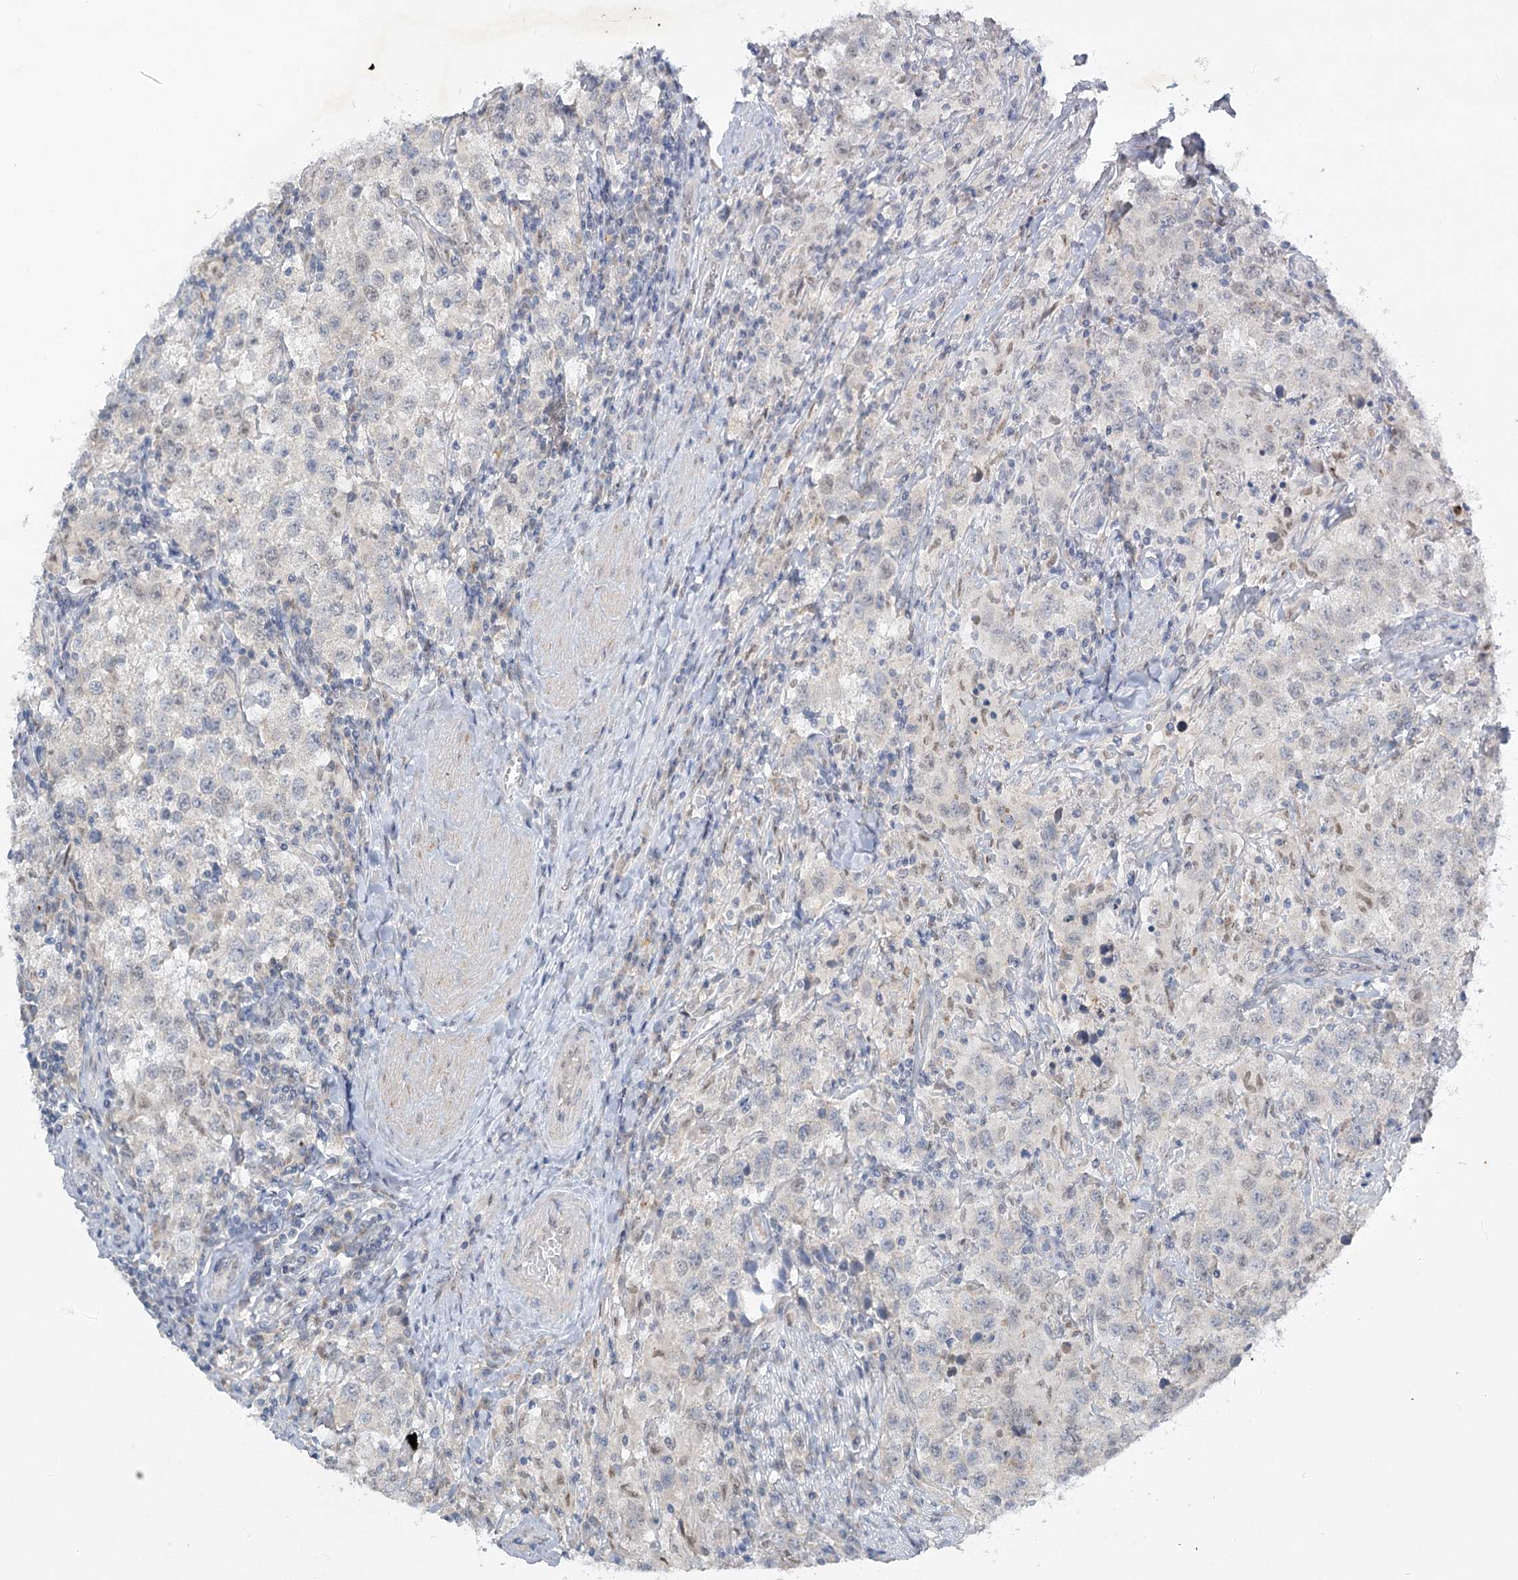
{"staining": {"intensity": "negative", "quantity": "none", "location": "none"}, "tissue": "testis cancer", "cell_type": "Tumor cells", "image_type": "cancer", "snomed": [{"axis": "morphology", "description": "Seminoma, NOS"}, {"axis": "morphology", "description": "Carcinoma, Embryonal, NOS"}, {"axis": "topography", "description": "Testis"}], "caption": "Testis cancer was stained to show a protein in brown. There is no significant positivity in tumor cells. (DAB immunohistochemistry with hematoxylin counter stain).", "gene": "ABITRAM", "patient": {"sex": "male", "age": 43}}